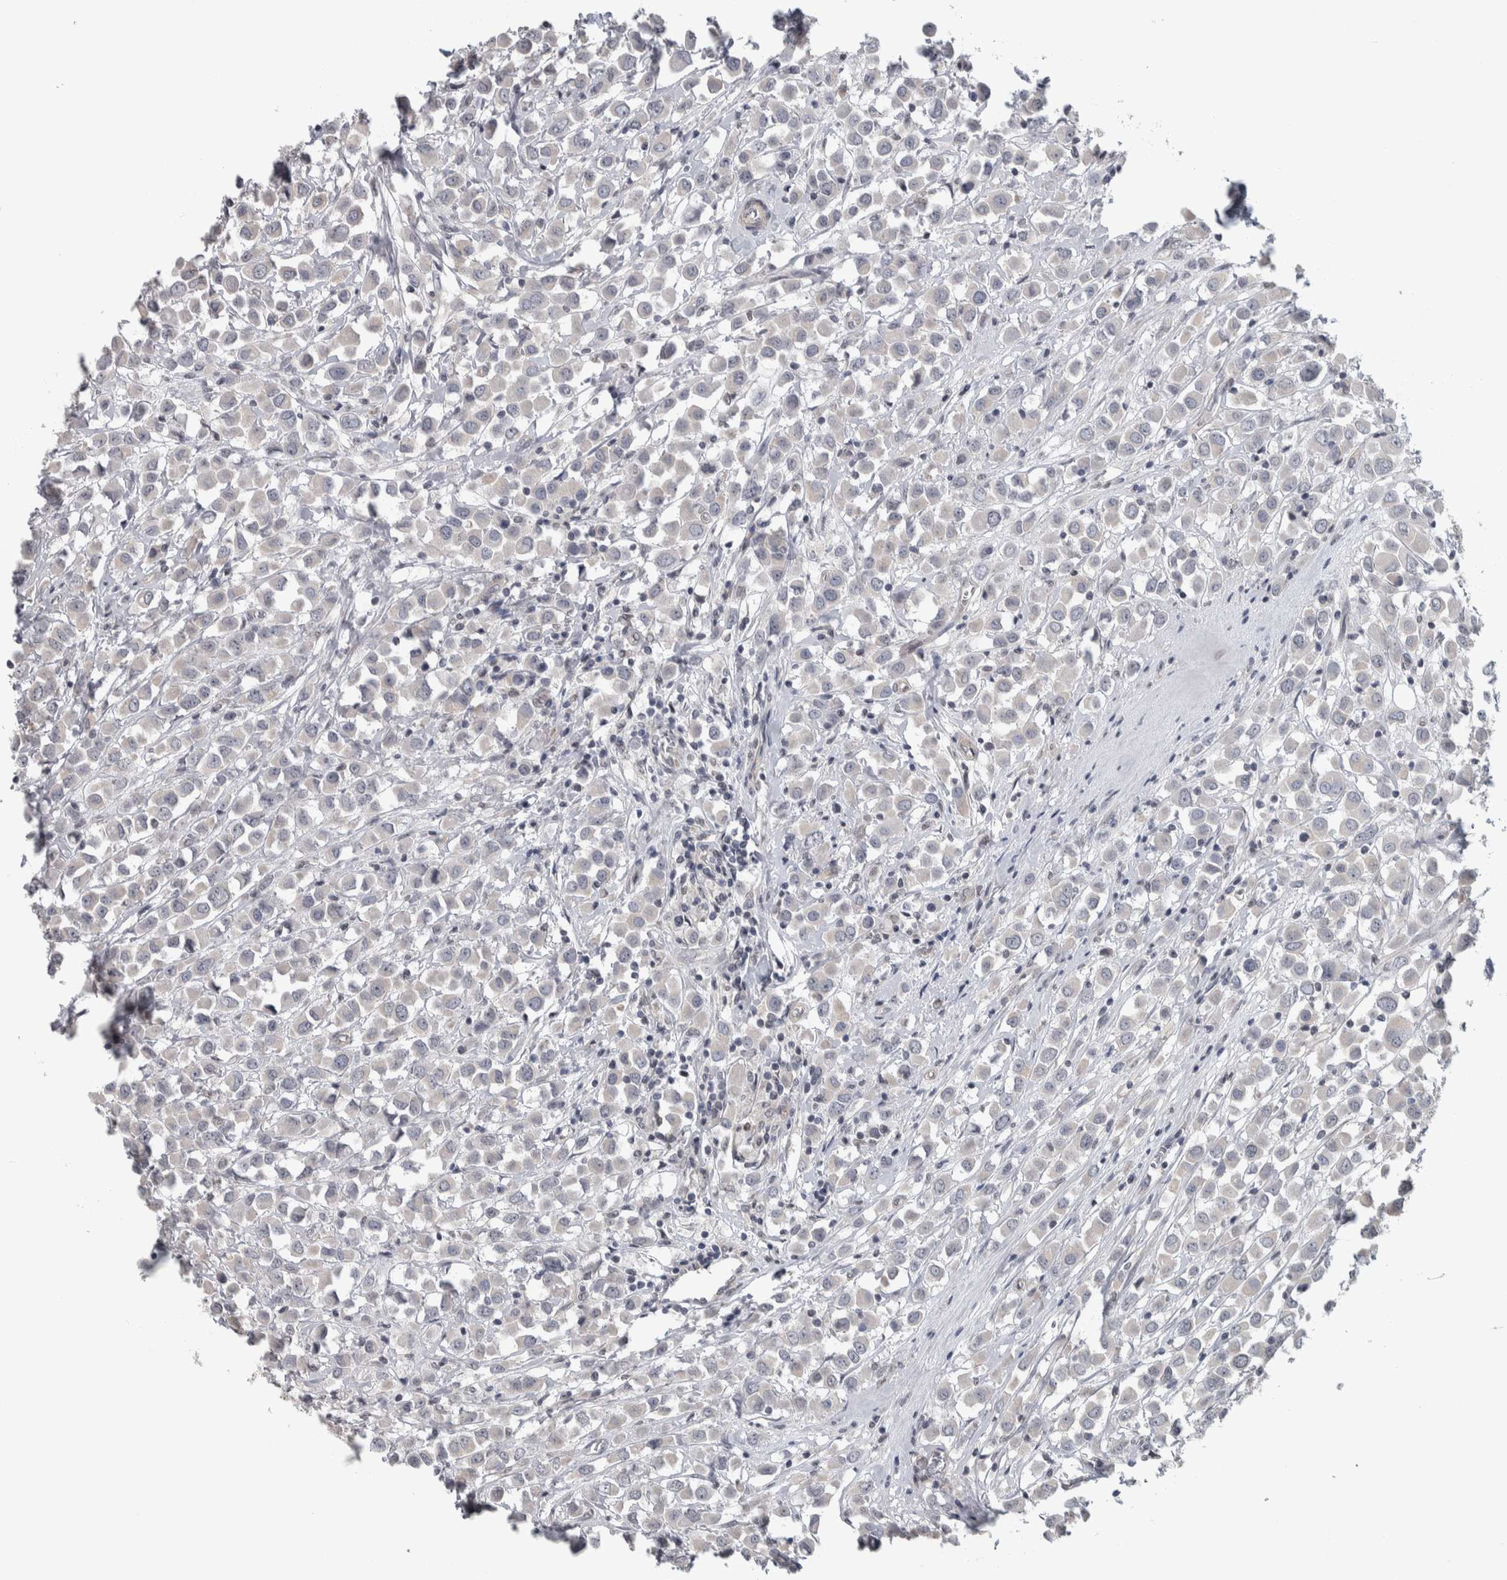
{"staining": {"intensity": "negative", "quantity": "none", "location": "none"}, "tissue": "breast cancer", "cell_type": "Tumor cells", "image_type": "cancer", "snomed": [{"axis": "morphology", "description": "Duct carcinoma"}, {"axis": "topography", "description": "Breast"}], "caption": "This is an immunohistochemistry photomicrograph of breast cancer. There is no expression in tumor cells.", "gene": "CWC27", "patient": {"sex": "female", "age": 61}}